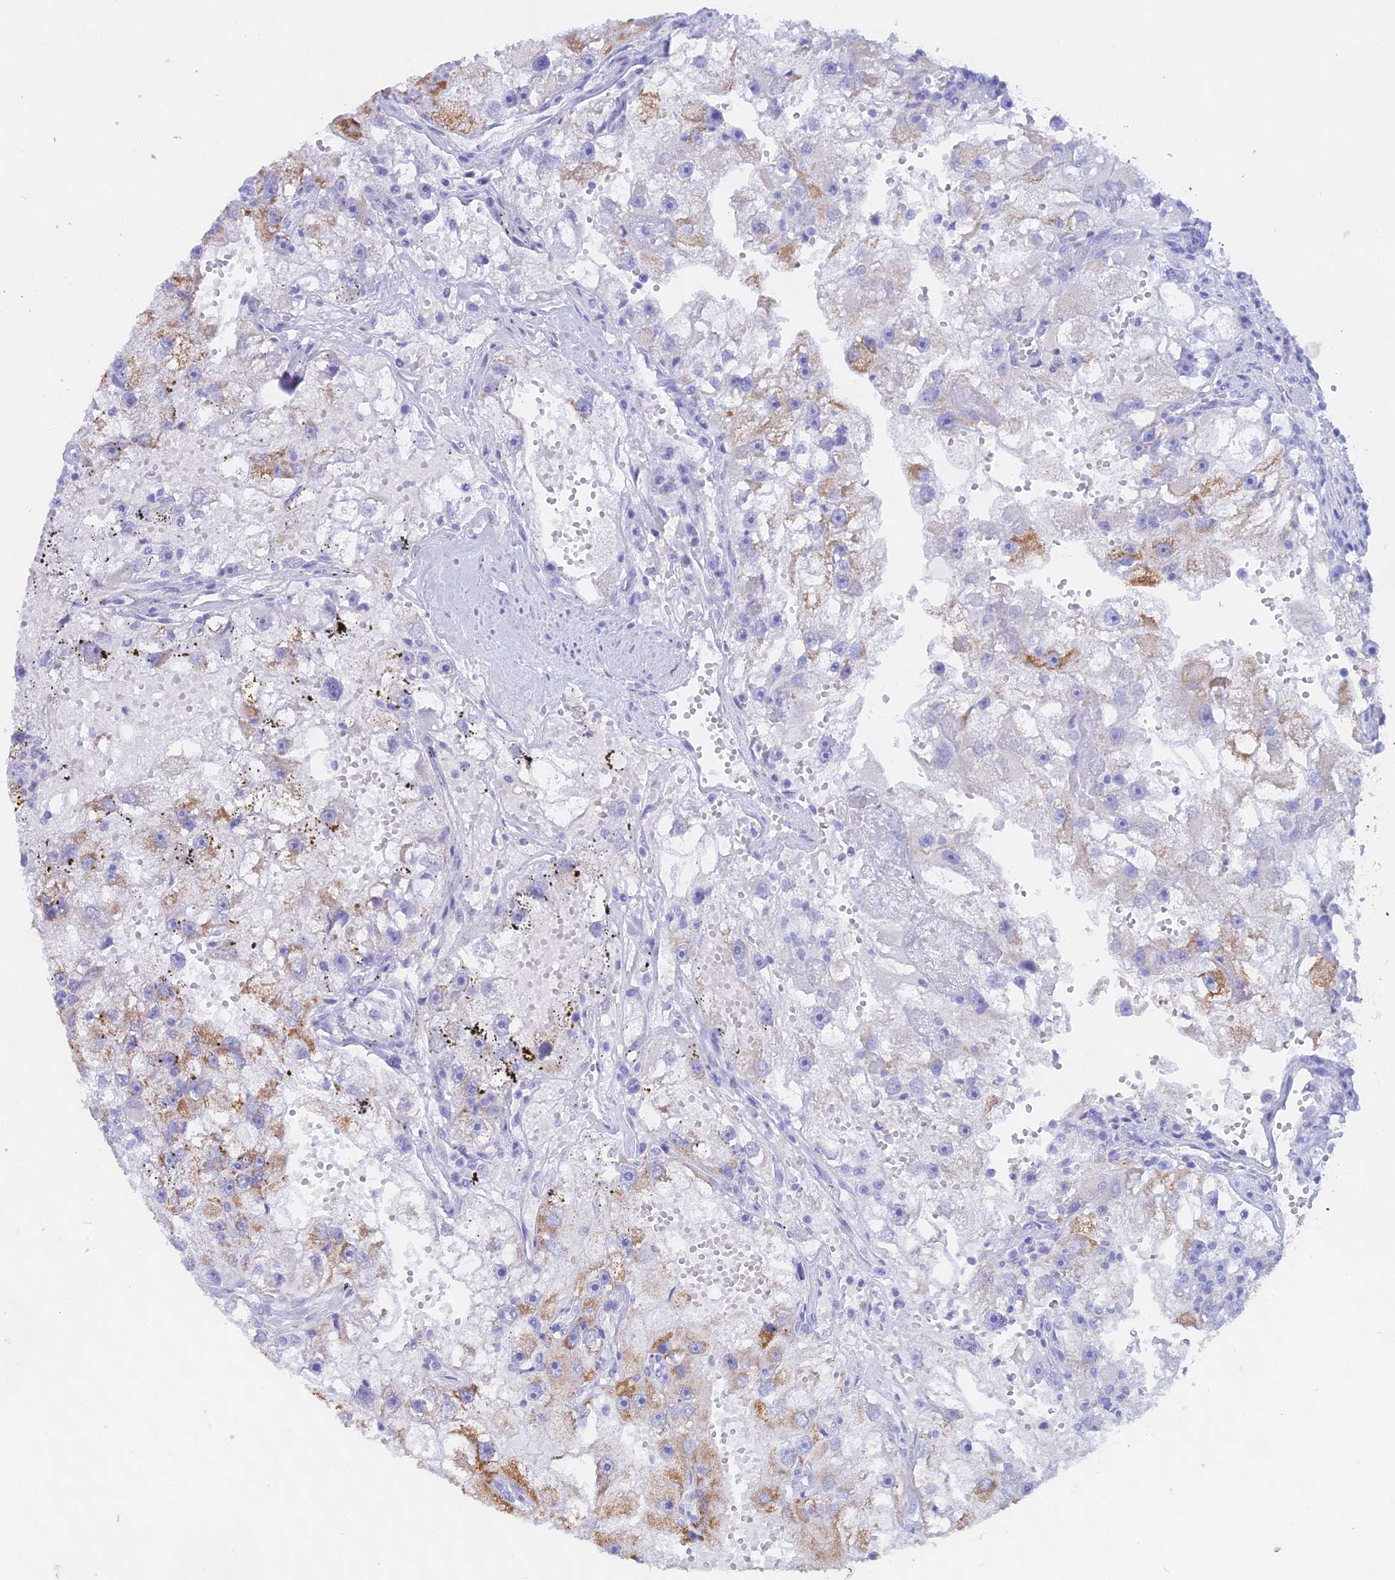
{"staining": {"intensity": "moderate", "quantity": "<25%", "location": "cytoplasmic/membranous"}, "tissue": "renal cancer", "cell_type": "Tumor cells", "image_type": "cancer", "snomed": [{"axis": "morphology", "description": "Adenocarcinoma, NOS"}, {"axis": "topography", "description": "Kidney"}], "caption": "High-magnification brightfield microscopy of renal cancer (adenocarcinoma) stained with DAB (brown) and counterstained with hematoxylin (blue). tumor cells exhibit moderate cytoplasmic/membranous positivity is seen in about<25% of cells.", "gene": "CGB2", "patient": {"sex": "male", "age": 63}}